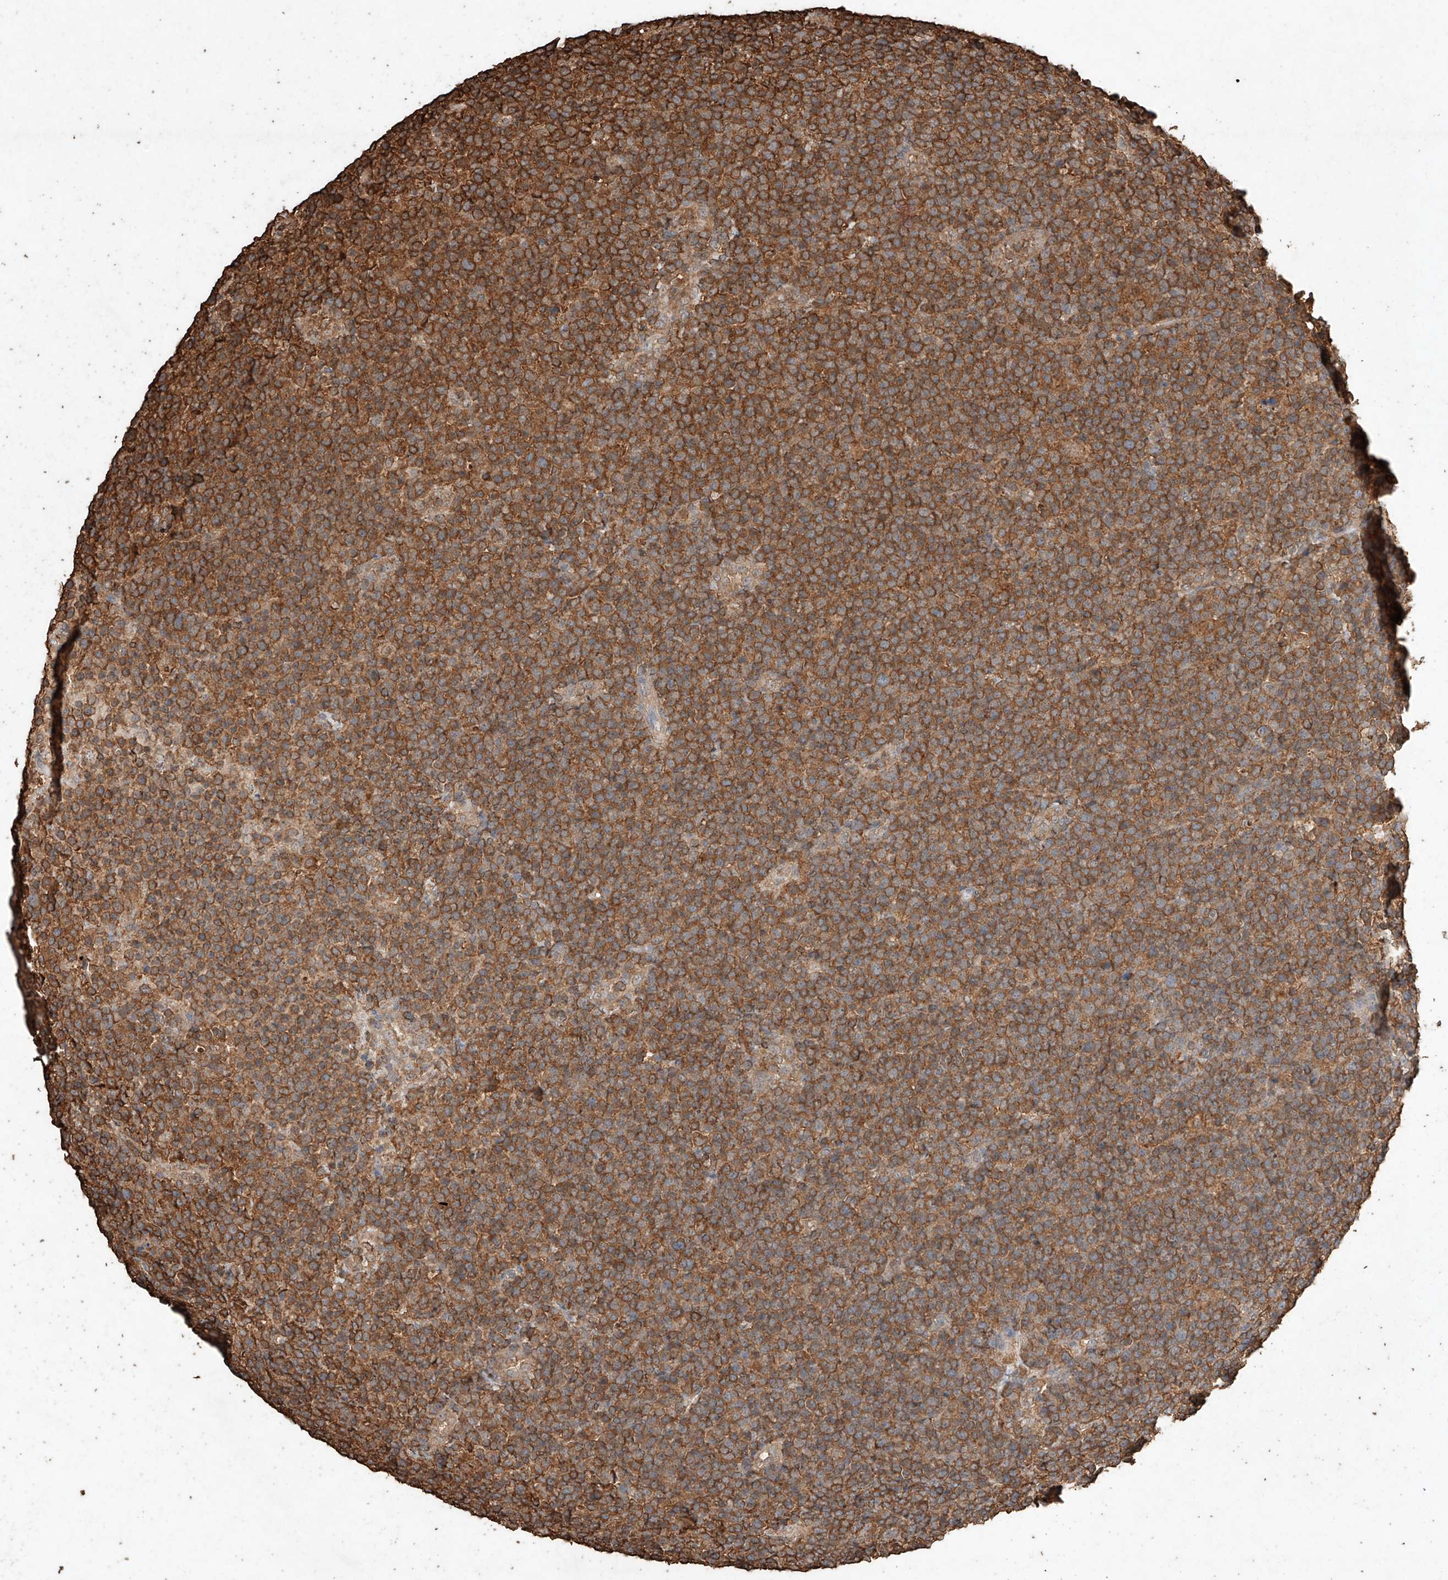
{"staining": {"intensity": "moderate", "quantity": ">75%", "location": "cytoplasmic/membranous"}, "tissue": "lymphoma", "cell_type": "Tumor cells", "image_type": "cancer", "snomed": [{"axis": "morphology", "description": "Malignant lymphoma, non-Hodgkin's type, High grade"}, {"axis": "topography", "description": "Lymph node"}], "caption": "A medium amount of moderate cytoplasmic/membranous staining is identified in about >75% of tumor cells in lymphoma tissue.", "gene": "M6PR", "patient": {"sex": "male", "age": 61}}